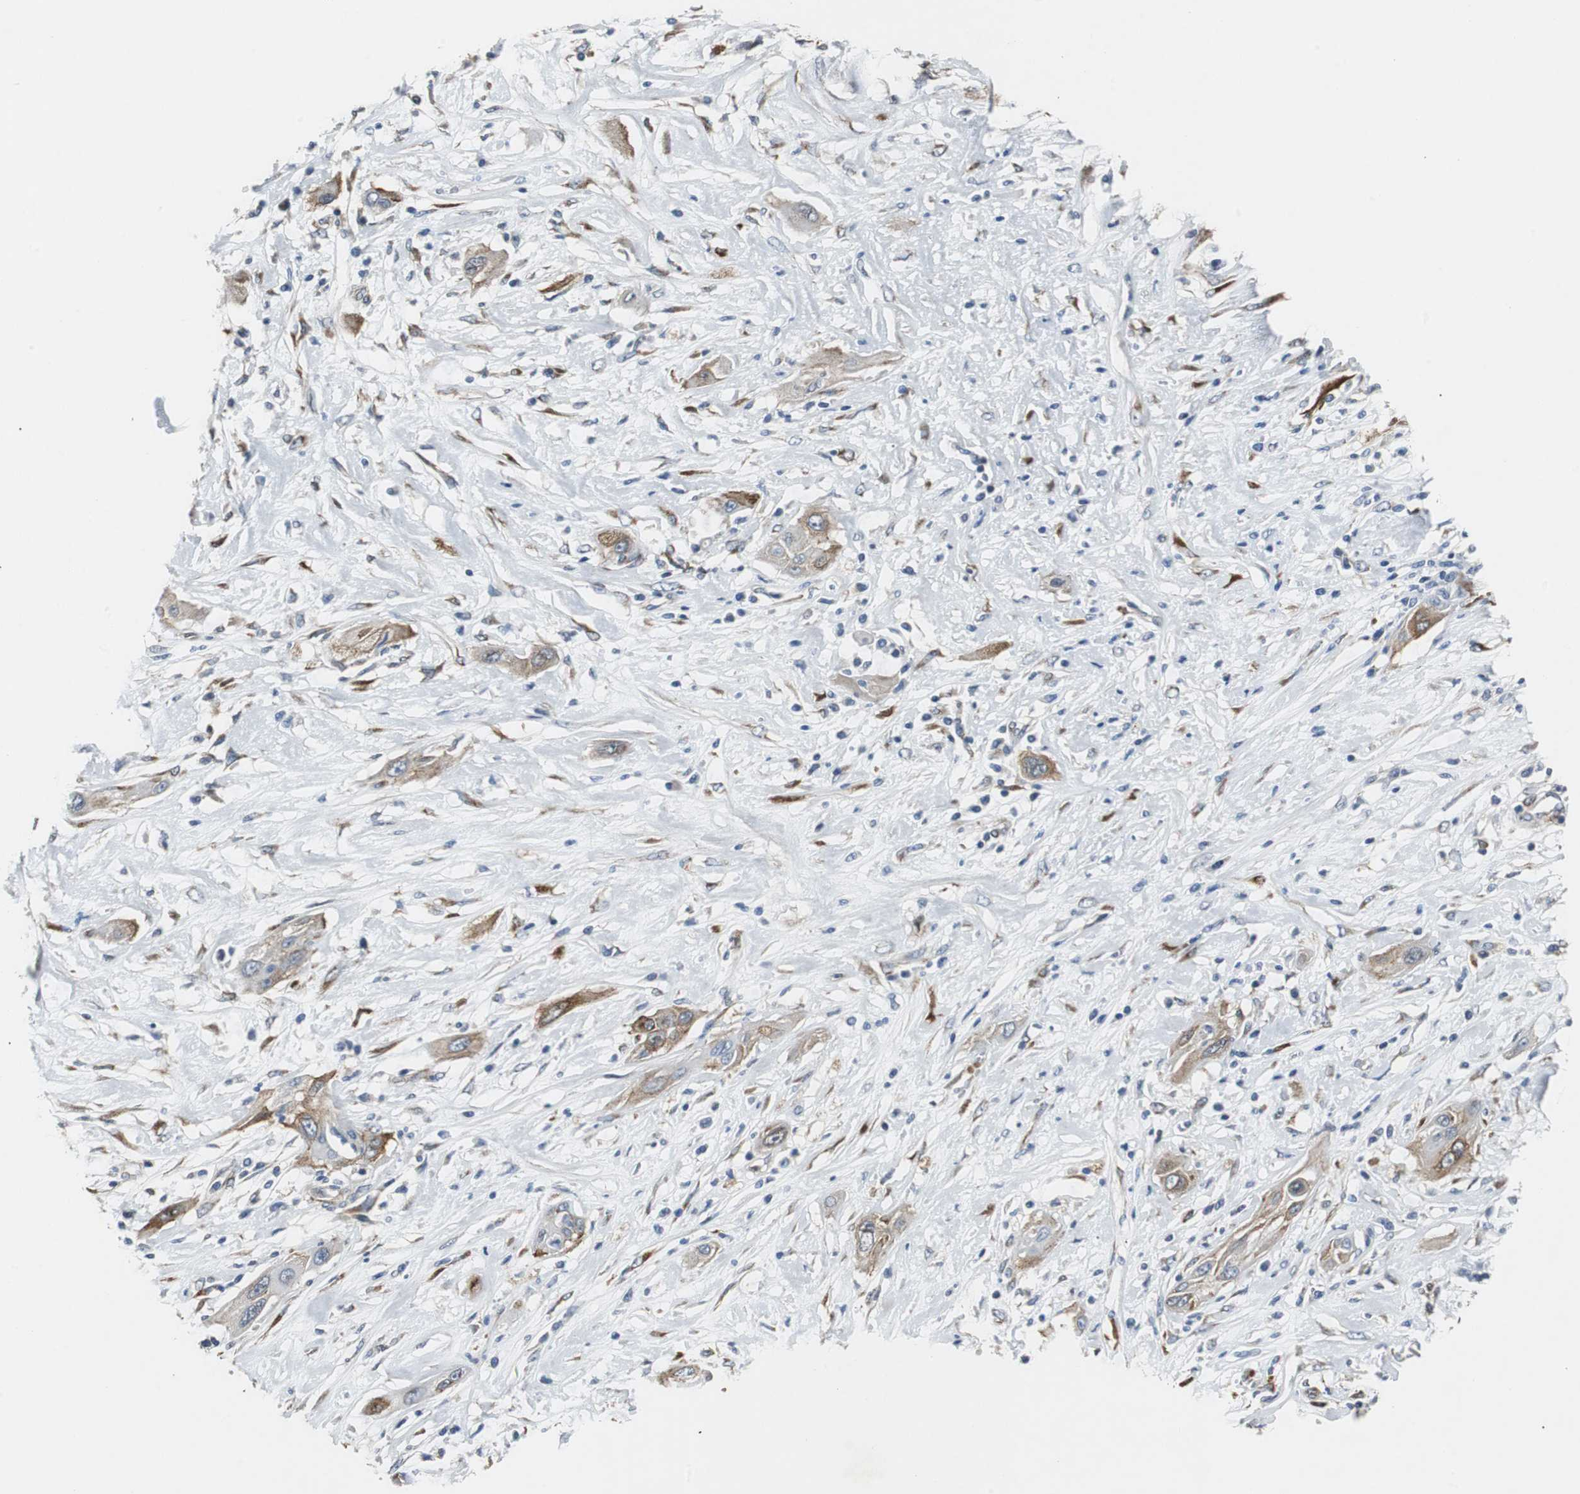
{"staining": {"intensity": "moderate", "quantity": ">75%", "location": "cytoplasmic/membranous"}, "tissue": "lung cancer", "cell_type": "Tumor cells", "image_type": "cancer", "snomed": [{"axis": "morphology", "description": "Squamous cell carcinoma, NOS"}, {"axis": "topography", "description": "Lung"}], "caption": "This is an image of immunohistochemistry (IHC) staining of lung squamous cell carcinoma, which shows moderate positivity in the cytoplasmic/membranous of tumor cells.", "gene": "ISCU", "patient": {"sex": "female", "age": 47}}